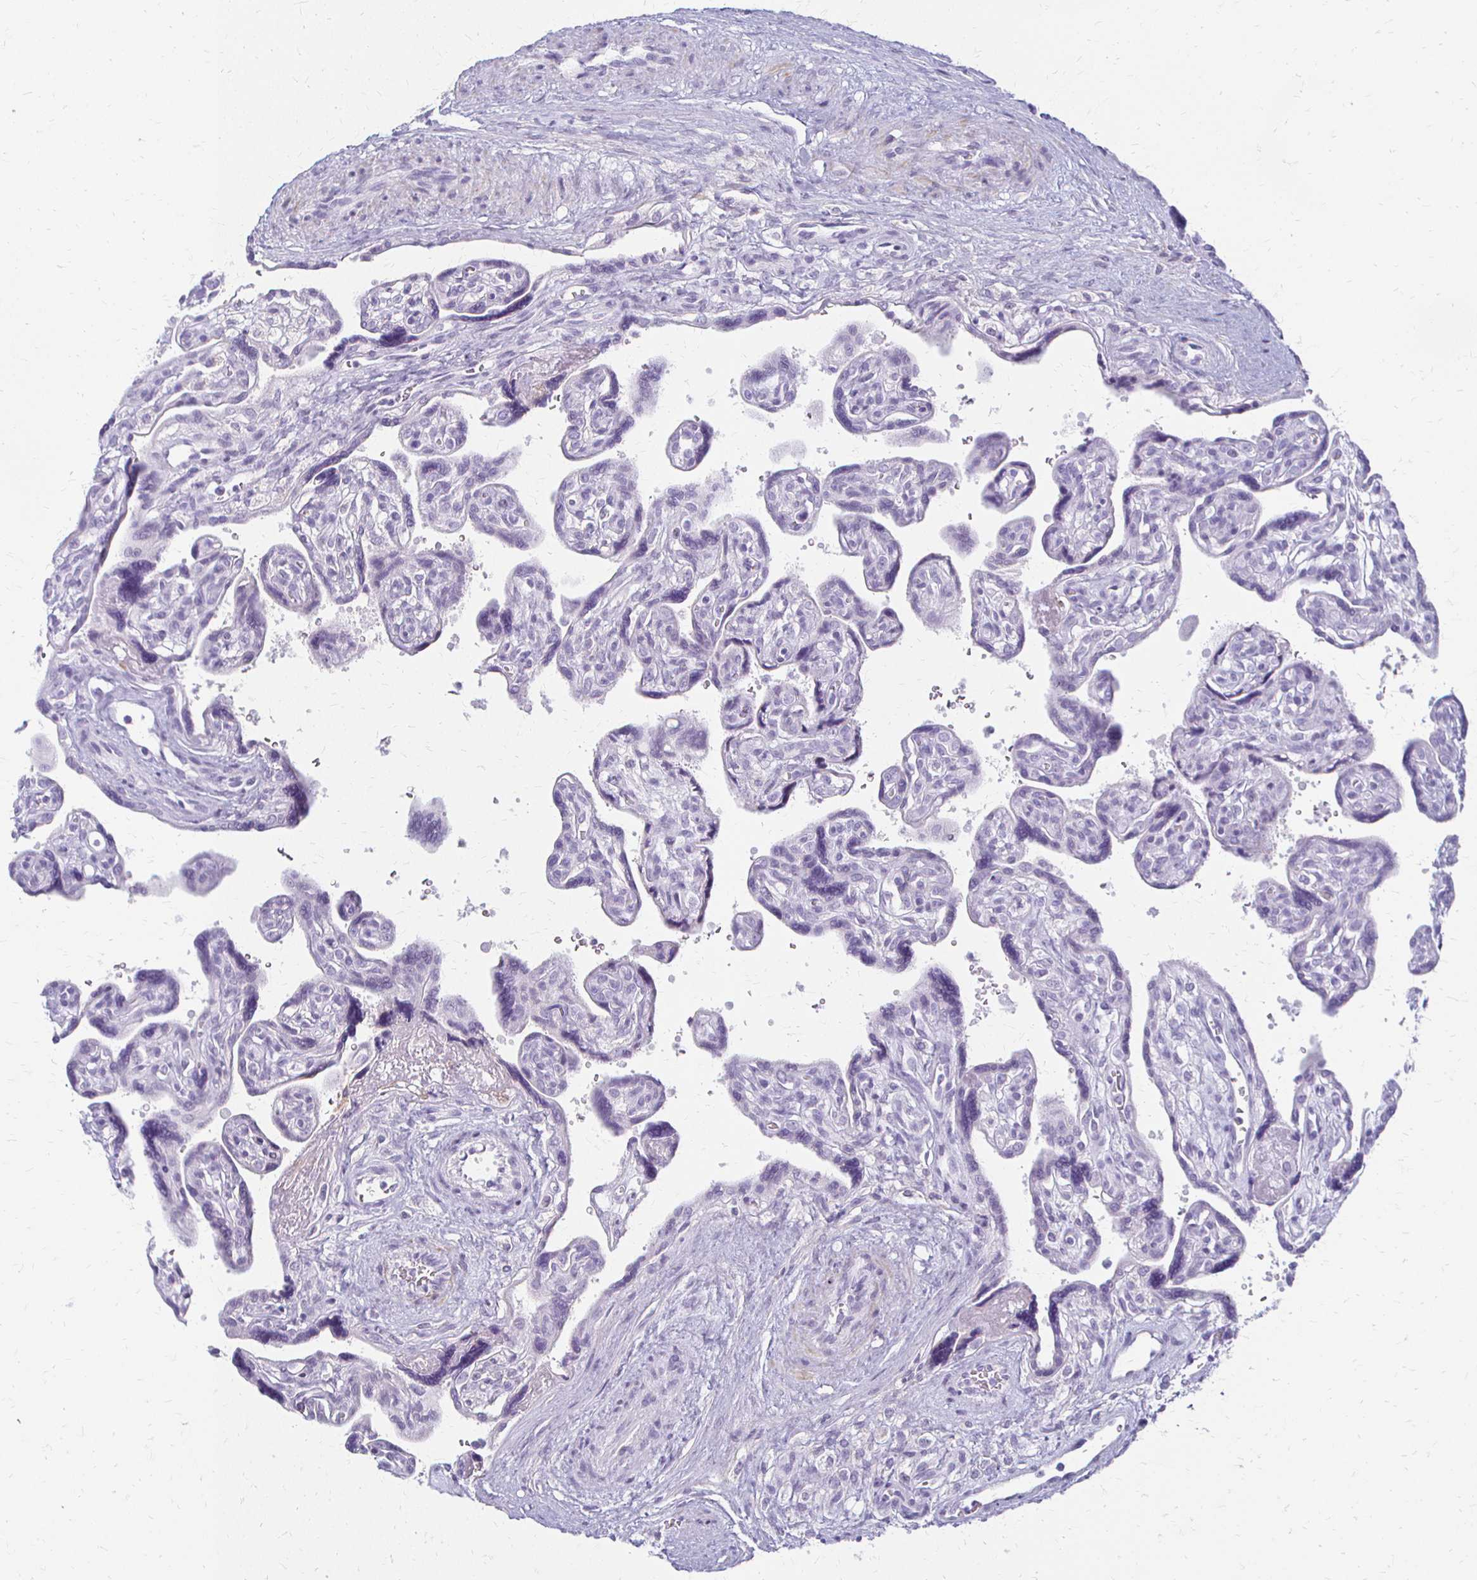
{"staining": {"intensity": "negative", "quantity": "none", "location": "none"}, "tissue": "placenta", "cell_type": "Decidual cells", "image_type": "normal", "snomed": [{"axis": "morphology", "description": "Normal tissue, NOS"}, {"axis": "topography", "description": "Placenta"}], "caption": "An immunohistochemistry histopathology image of normal placenta is shown. There is no staining in decidual cells of placenta.", "gene": "ACP5", "patient": {"sex": "female", "age": 39}}